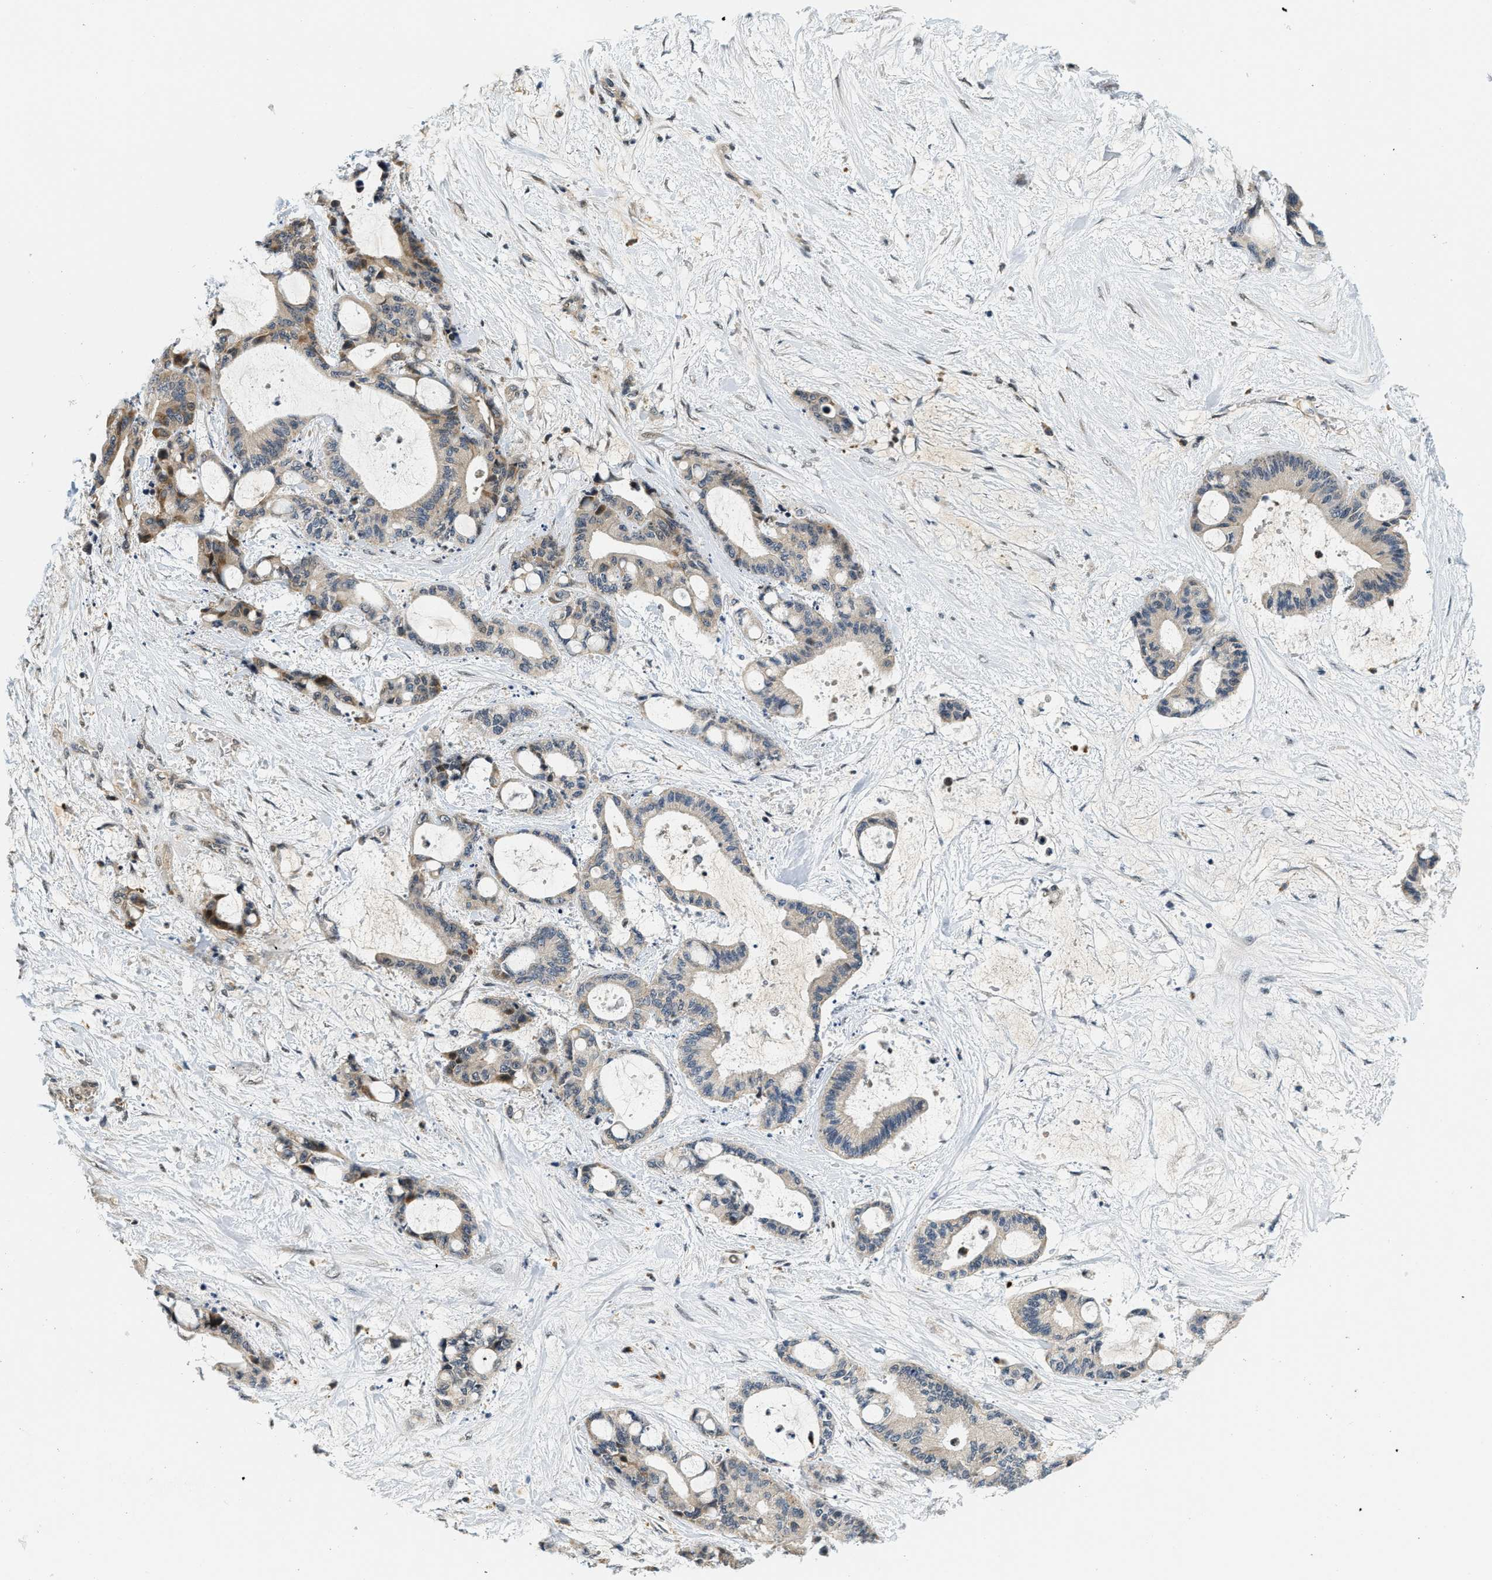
{"staining": {"intensity": "moderate", "quantity": "25%-75%", "location": "cytoplasmic/membranous,nuclear"}, "tissue": "liver cancer", "cell_type": "Tumor cells", "image_type": "cancer", "snomed": [{"axis": "morphology", "description": "Cholangiocarcinoma"}, {"axis": "topography", "description": "Liver"}], "caption": "Protein analysis of liver cancer (cholangiocarcinoma) tissue reveals moderate cytoplasmic/membranous and nuclear expression in about 25%-75% of tumor cells.", "gene": "KMT2A", "patient": {"sex": "female", "age": 73}}